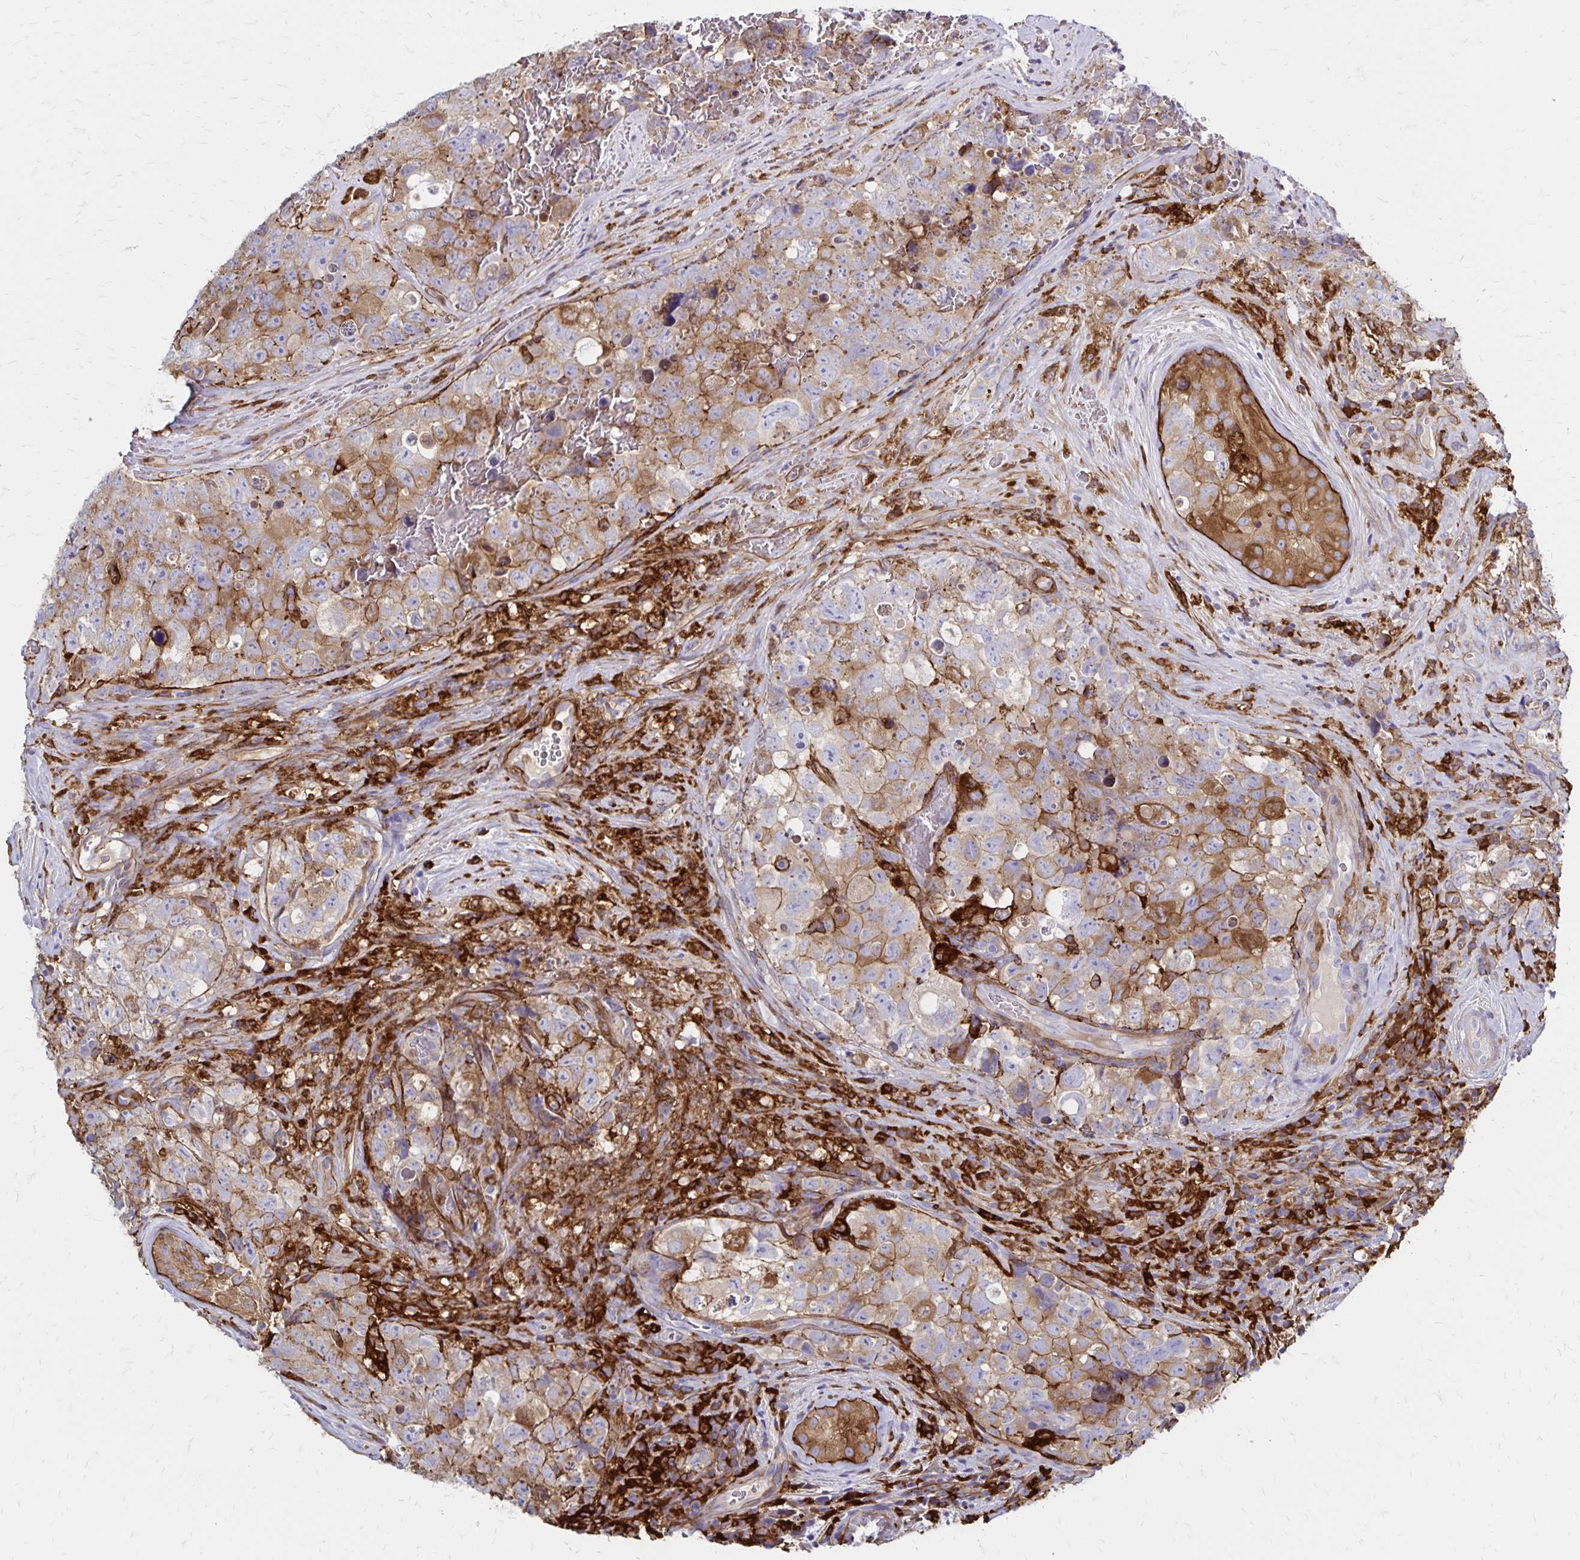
{"staining": {"intensity": "moderate", "quantity": ">75%", "location": "cytoplasmic/membranous"}, "tissue": "testis cancer", "cell_type": "Tumor cells", "image_type": "cancer", "snomed": [{"axis": "morphology", "description": "Carcinoma, Embryonal, NOS"}, {"axis": "topography", "description": "Testis"}], "caption": "This histopathology image exhibits IHC staining of human testis embryonal carcinoma, with medium moderate cytoplasmic/membranous staining in approximately >75% of tumor cells.", "gene": "TNS3", "patient": {"sex": "male", "age": 18}}